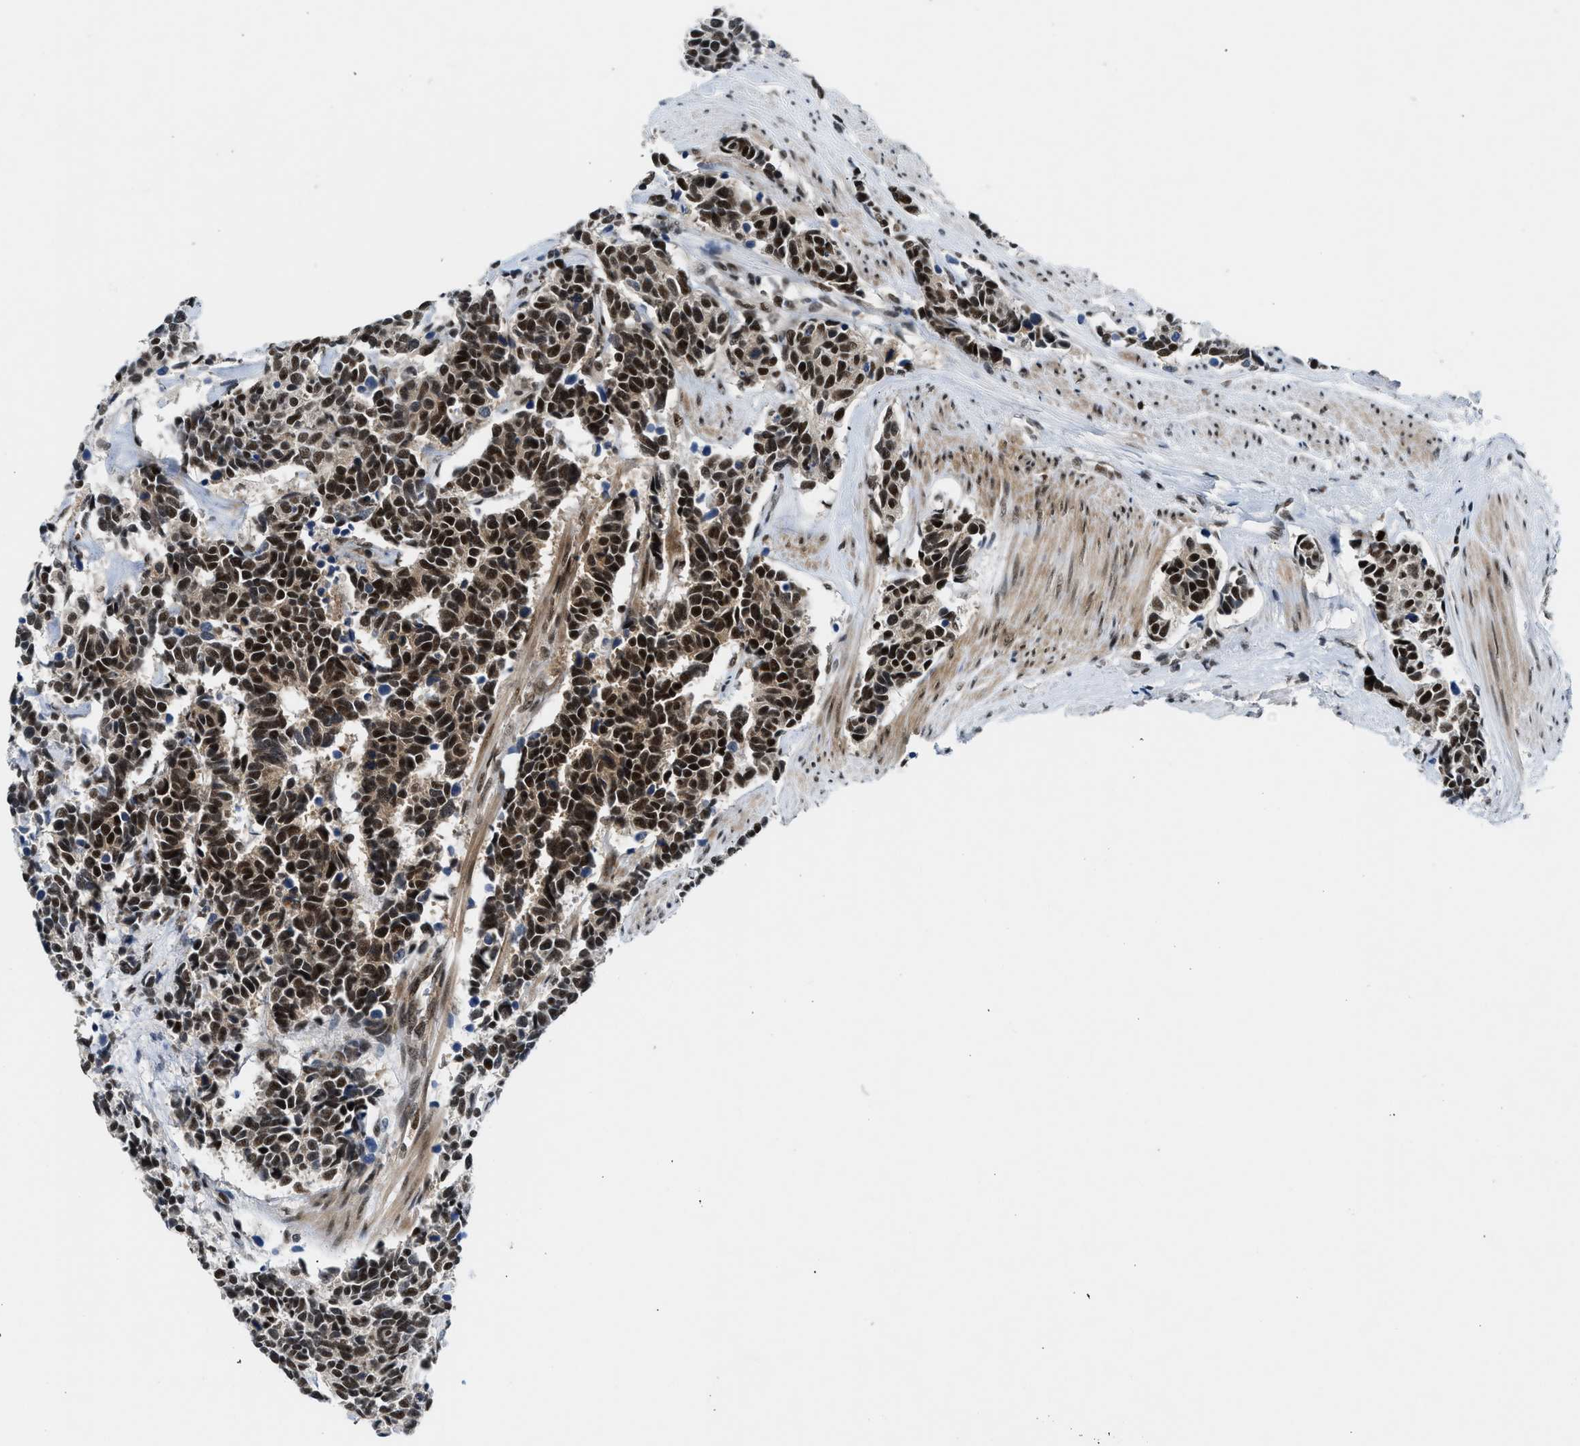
{"staining": {"intensity": "strong", "quantity": ">75%", "location": "nuclear"}, "tissue": "carcinoid", "cell_type": "Tumor cells", "image_type": "cancer", "snomed": [{"axis": "morphology", "description": "Carcinoma, NOS"}, {"axis": "morphology", "description": "Carcinoid, malignant, NOS"}, {"axis": "topography", "description": "Urinary bladder"}], "caption": "Tumor cells display strong nuclear expression in about >75% of cells in carcinoid (malignant). Immunohistochemistry (ihc) stains the protein in brown and the nuclei are stained blue.", "gene": "NCOA1", "patient": {"sex": "male", "age": 57}}